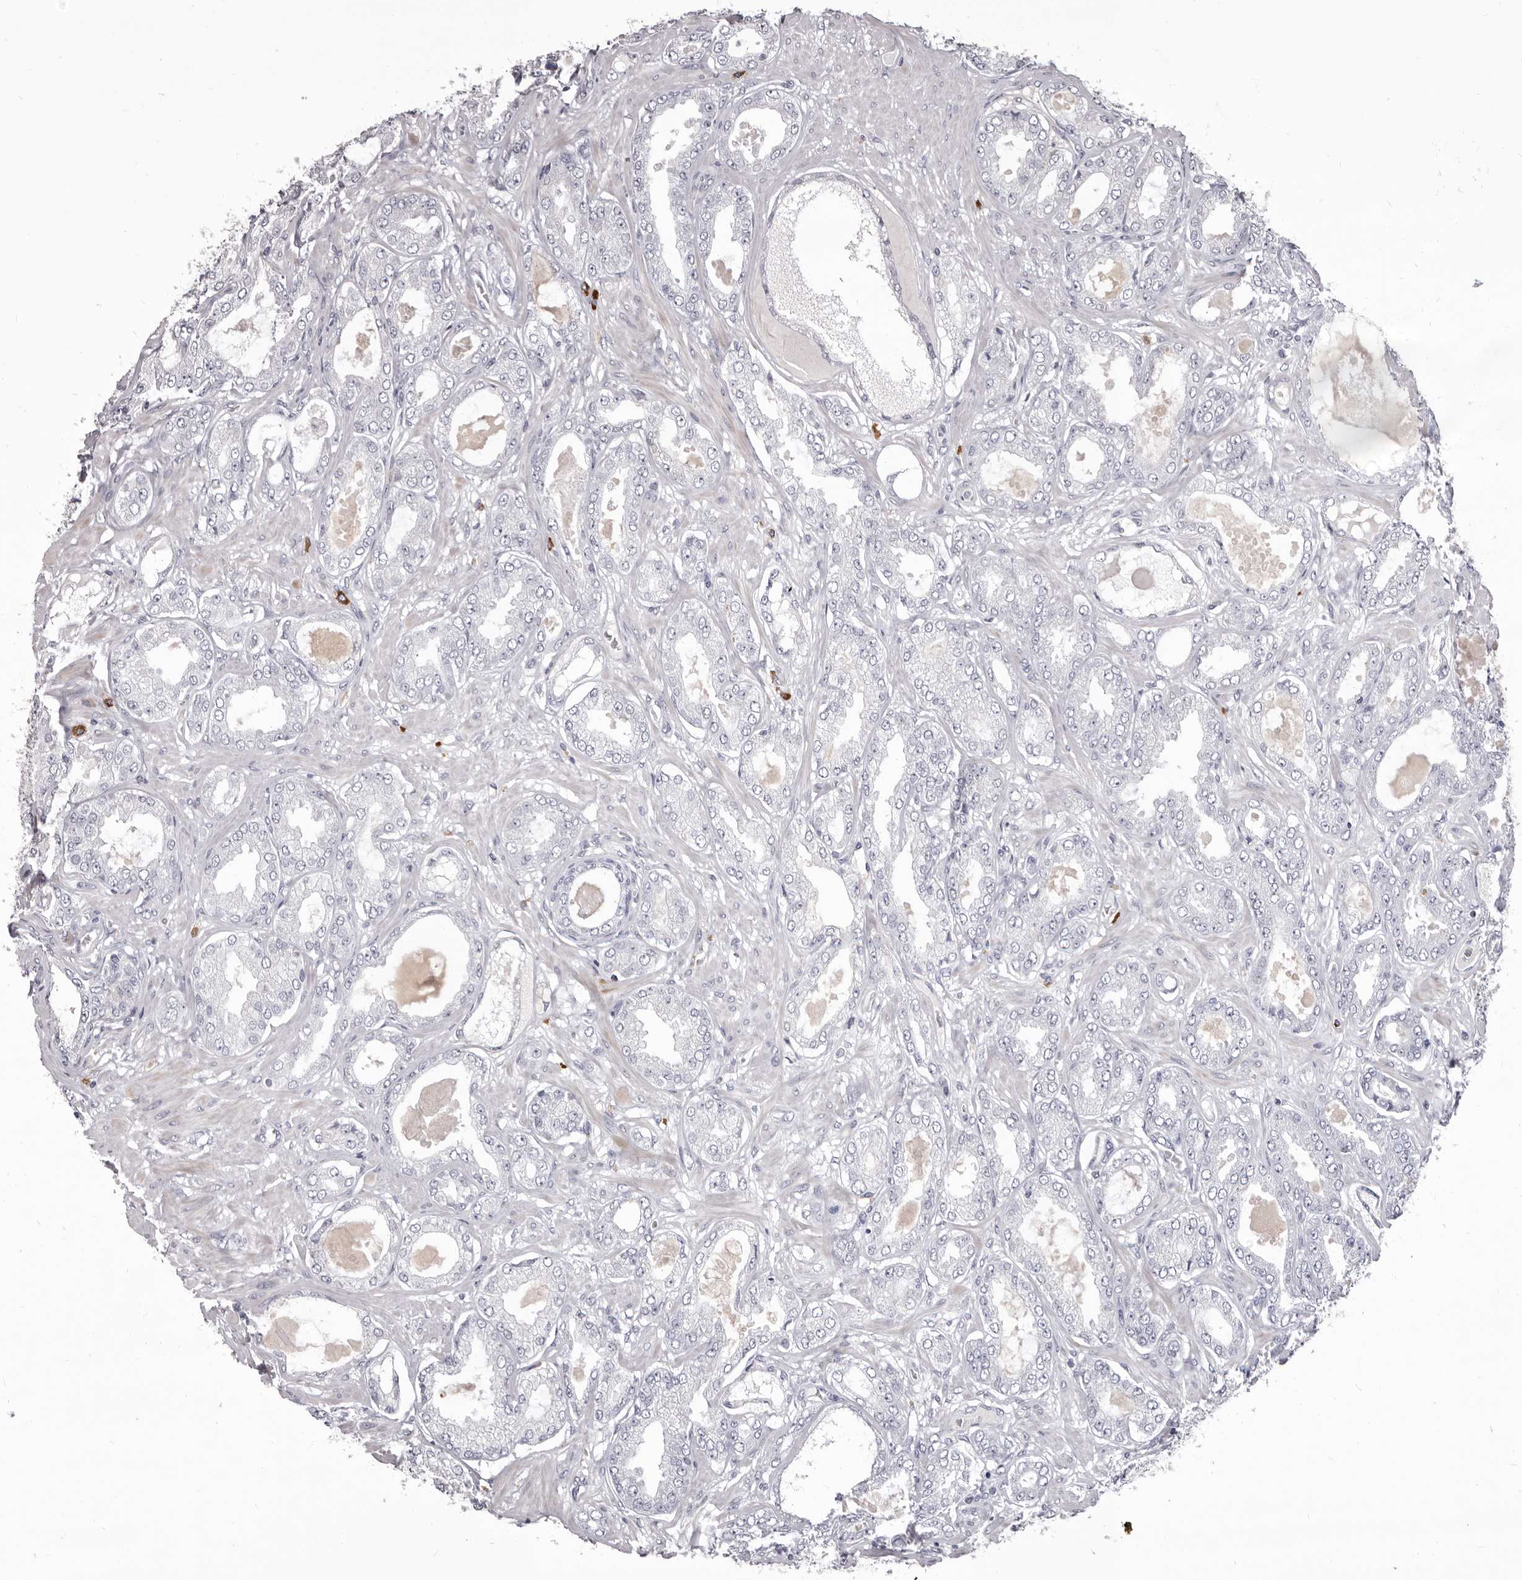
{"staining": {"intensity": "negative", "quantity": "none", "location": "none"}, "tissue": "prostate cancer", "cell_type": "Tumor cells", "image_type": "cancer", "snomed": [{"axis": "morphology", "description": "Adenocarcinoma, Low grade"}, {"axis": "topography", "description": "Prostate"}], "caption": "High power microscopy photomicrograph of an immunohistochemistry histopathology image of prostate cancer, revealing no significant positivity in tumor cells.", "gene": "GZMH", "patient": {"sex": "male", "age": 63}}